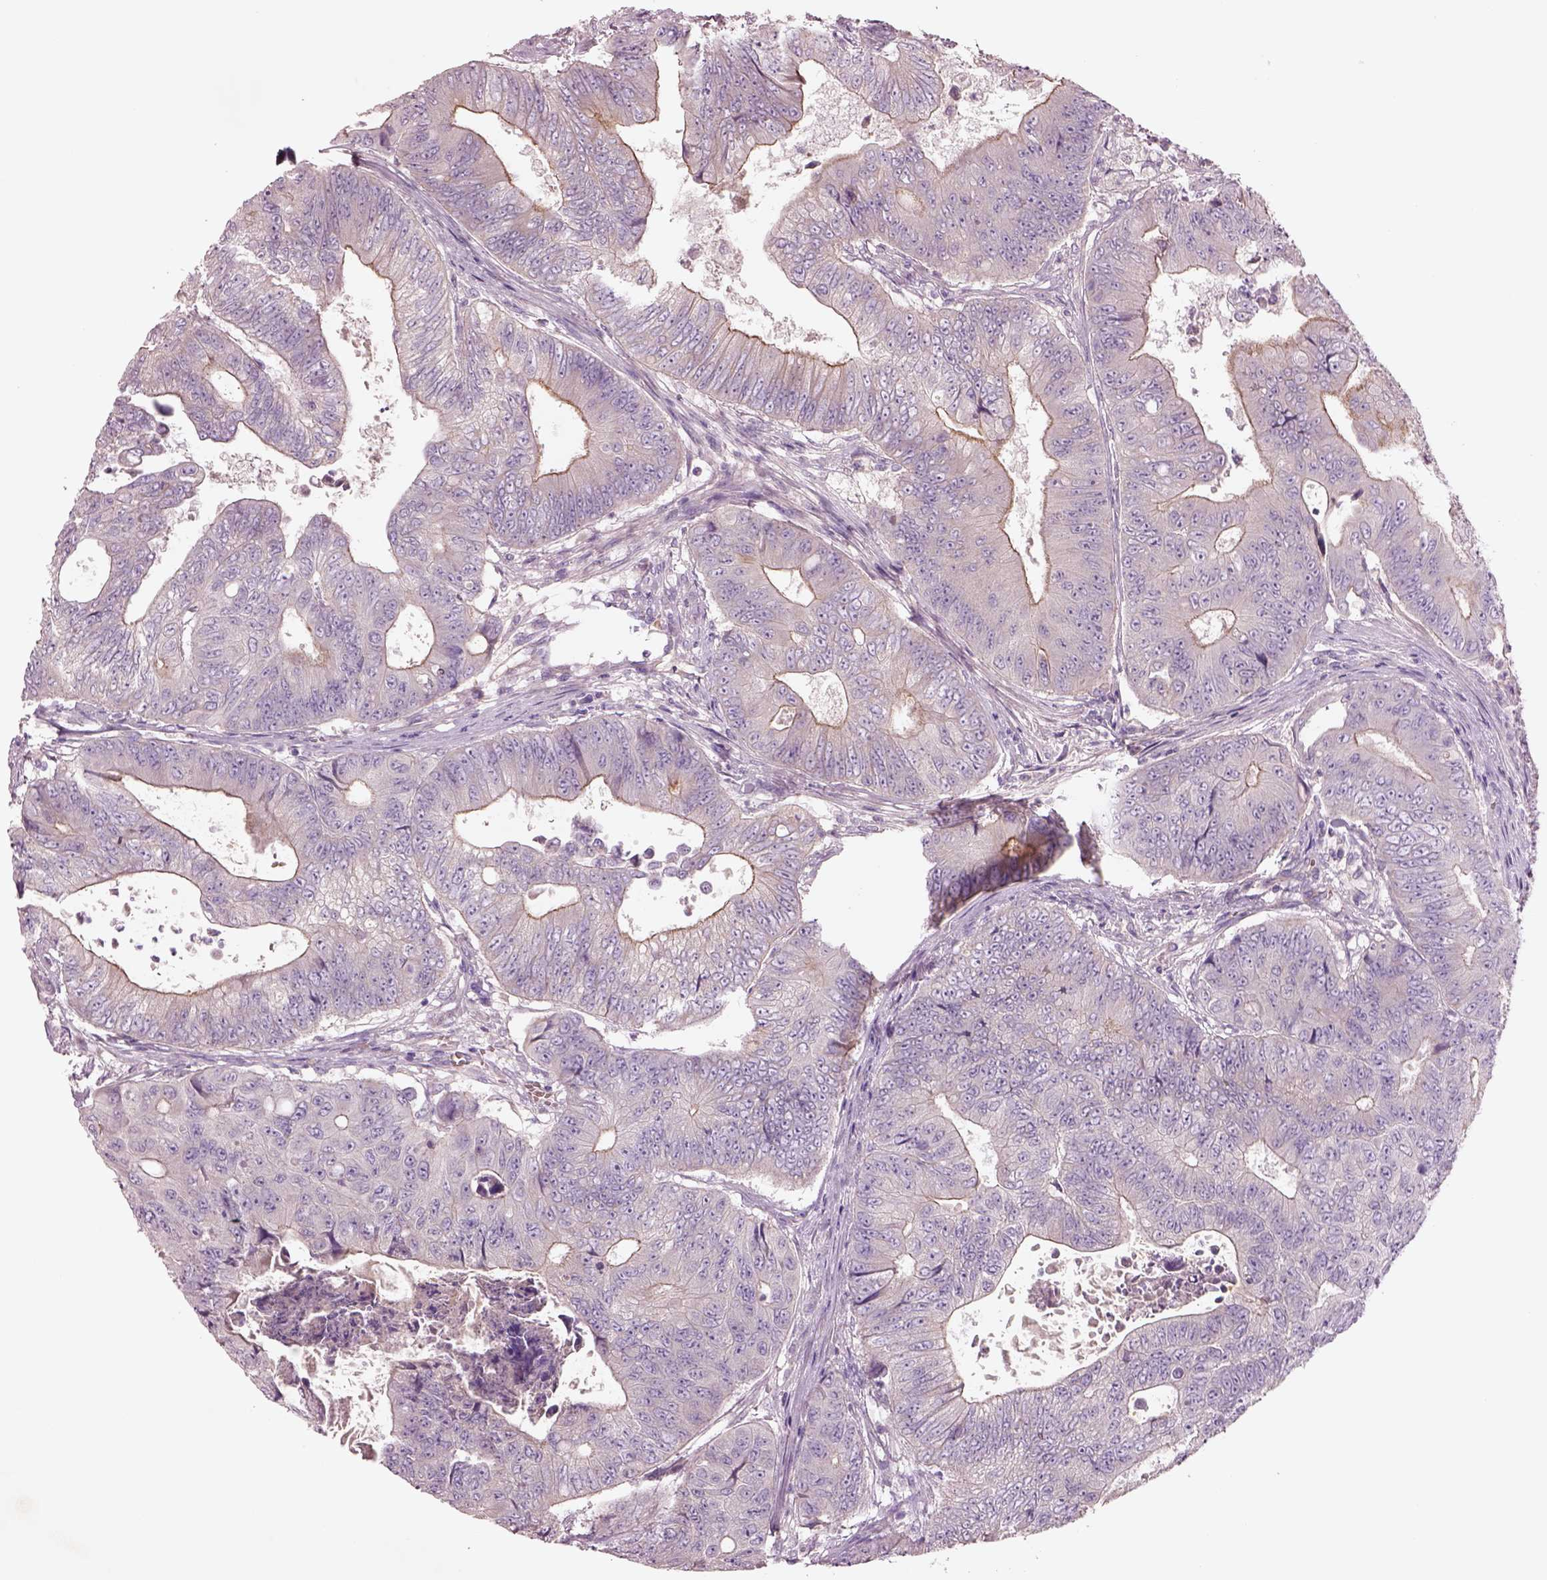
{"staining": {"intensity": "negative", "quantity": "none", "location": "none"}, "tissue": "colorectal cancer", "cell_type": "Tumor cells", "image_type": "cancer", "snomed": [{"axis": "morphology", "description": "Adenocarcinoma, NOS"}, {"axis": "topography", "description": "Colon"}], "caption": "High power microscopy micrograph of an immunohistochemistry (IHC) image of adenocarcinoma (colorectal), revealing no significant expression in tumor cells. The staining was performed using DAB (3,3'-diaminobenzidine) to visualize the protein expression in brown, while the nuclei were stained in blue with hematoxylin (Magnification: 20x).", "gene": "DUOXA2", "patient": {"sex": "female", "age": 48}}